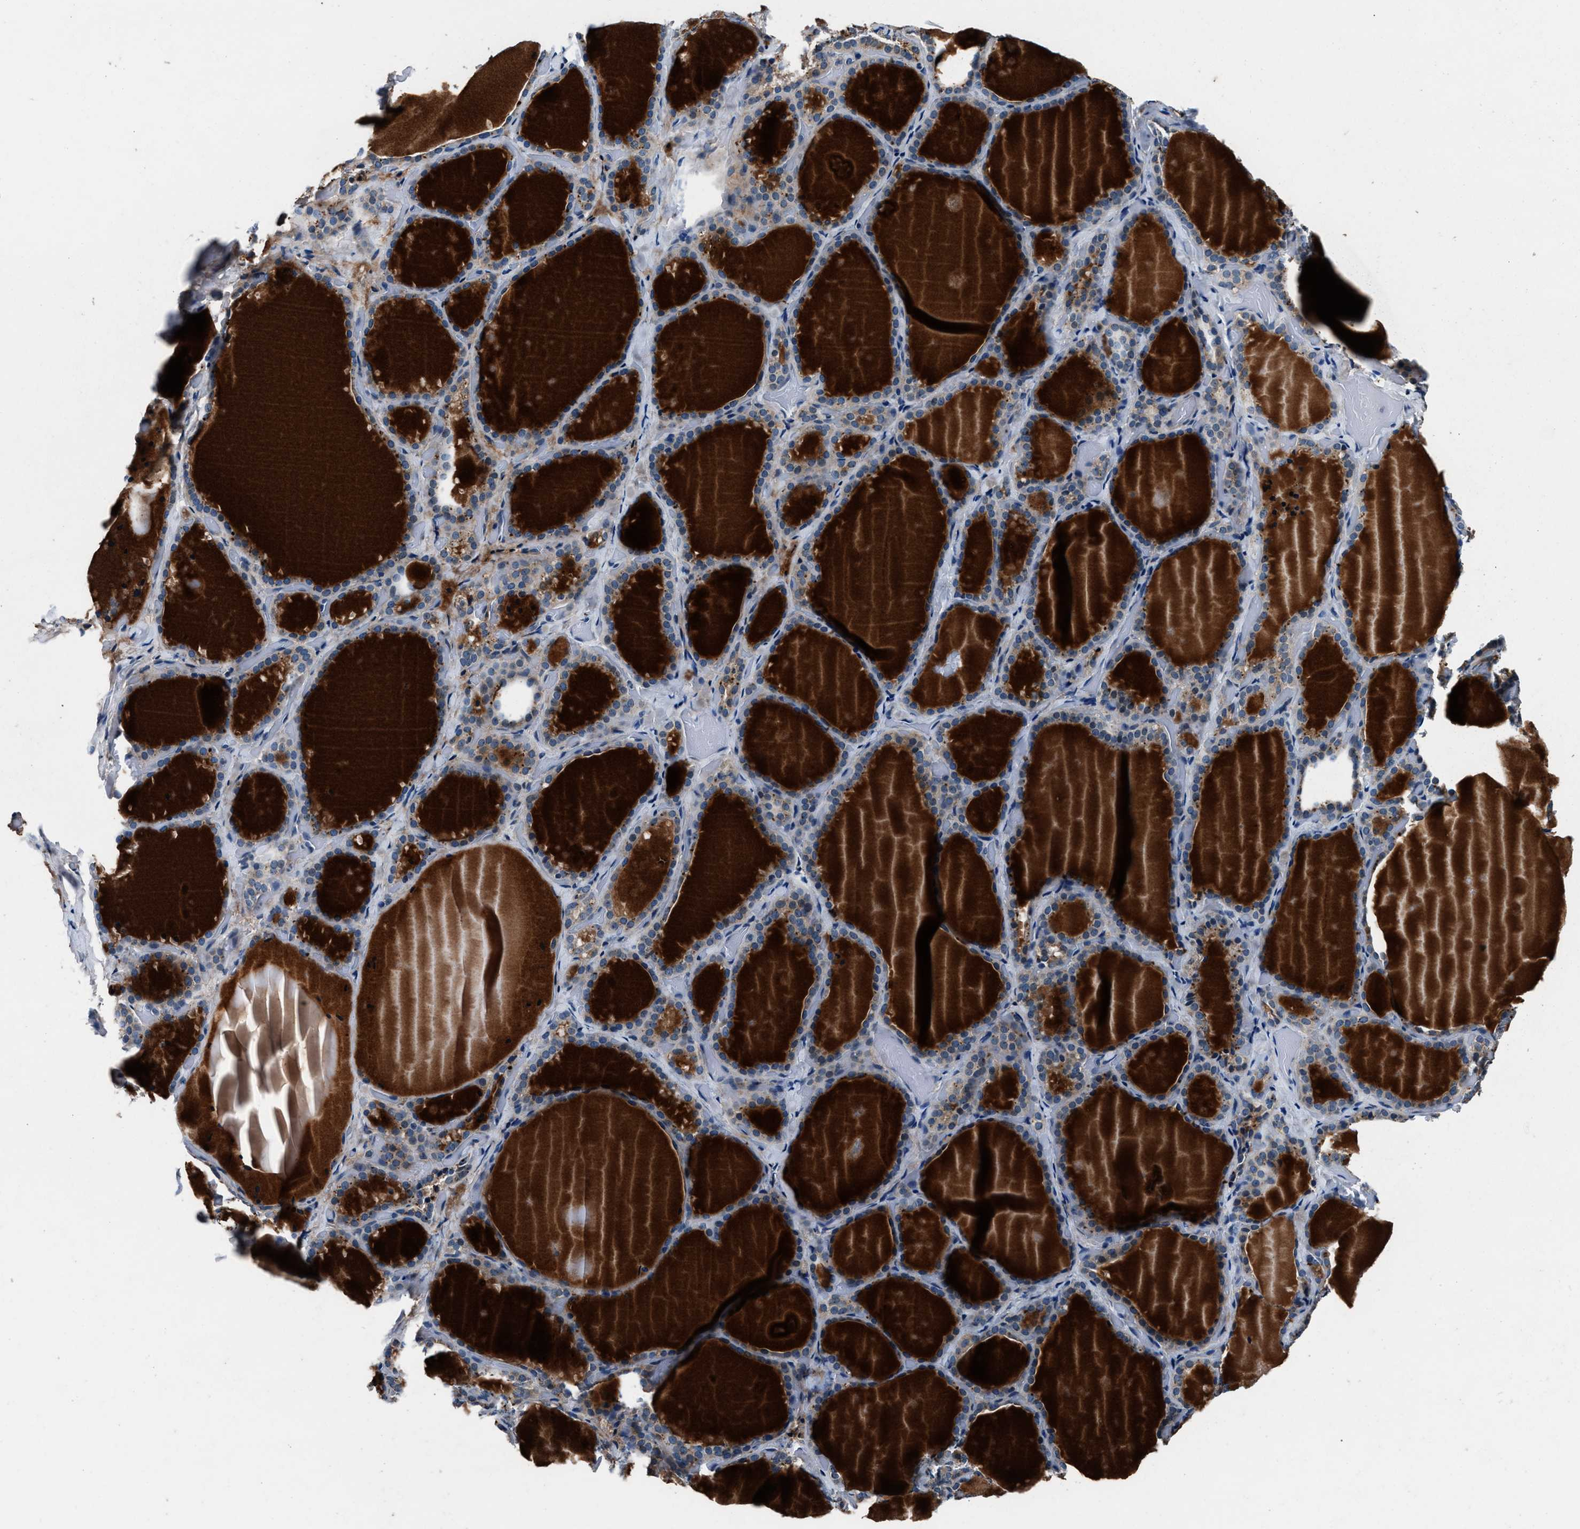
{"staining": {"intensity": "negative", "quantity": "none", "location": "none"}, "tissue": "thyroid gland", "cell_type": "Glandular cells", "image_type": "normal", "snomed": [{"axis": "morphology", "description": "Normal tissue, NOS"}, {"axis": "topography", "description": "Thyroid gland"}], "caption": "A photomicrograph of thyroid gland stained for a protein reveals no brown staining in glandular cells. (DAB (3,3'-diaminobenzidine) immunohistochemistry, high magnification).", "gene": "DENND6B", "patient": {"sex": "female", "age": 44}}